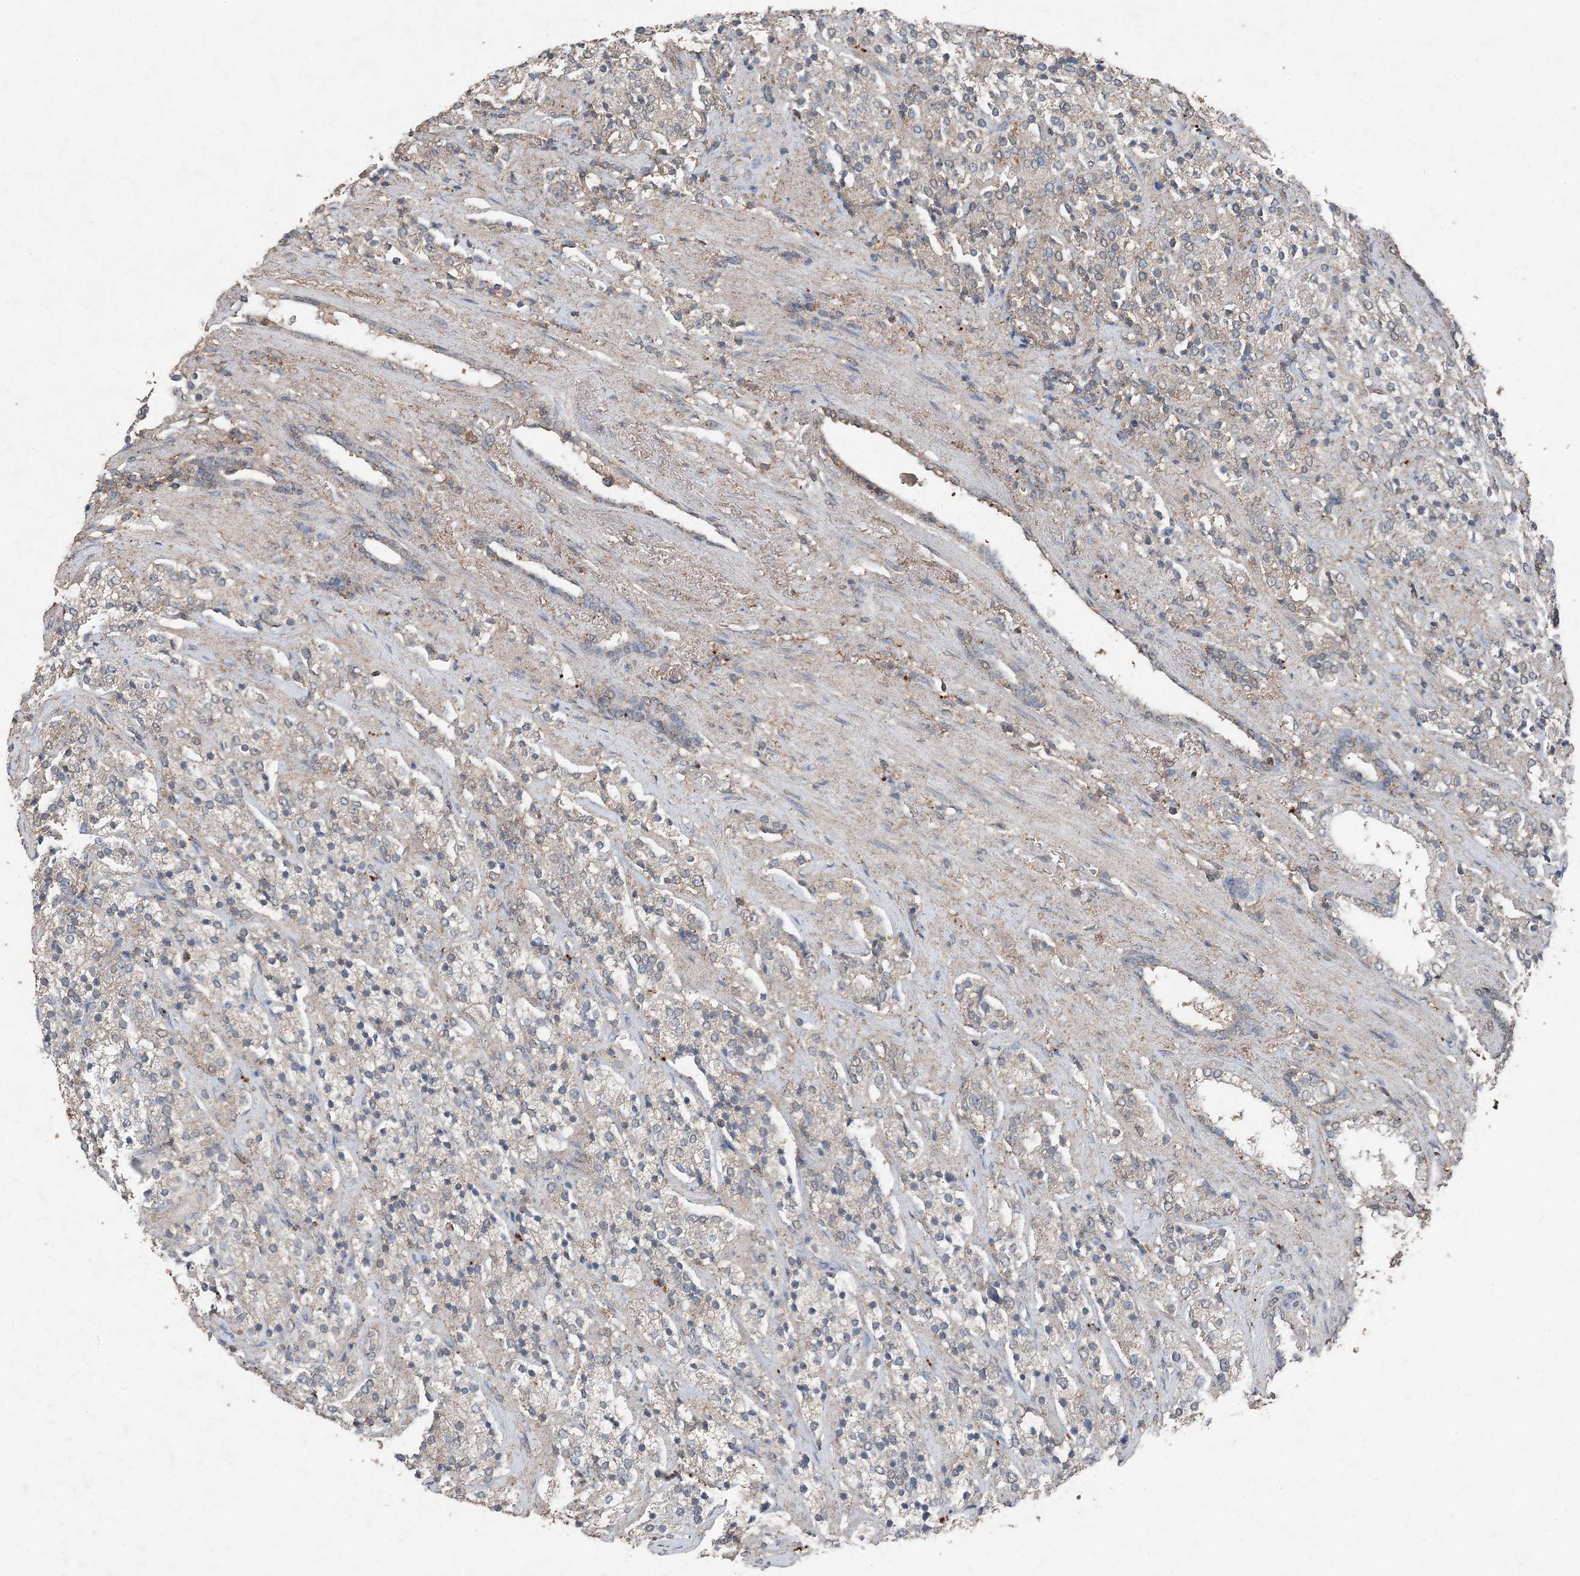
{"staining": {"intensity": "weak", "quantity": ">75%", "location": "cytoplasmic/membranous"}, "tissue": "prostate cancer", "cell_type": "Tumor cells", "image_type": "cancer", "snomed": [{"axis": "morphology", "description": "Adenocarcinoma, High grade"}, {"axis": "topography", "description": "Prostate"}], "caption": "Protein staining shows weak cytoplasmic/membranous expression in about >75% of tumor cells in high-grade adenocarcinoma (prostate). The staining is performed using DAB brown chromogen to label protein expression. The nuclei are counter-stained blue using hematoxylin.", "gene": "FCN3", "patient": {"sex": "male", "age": 71}}